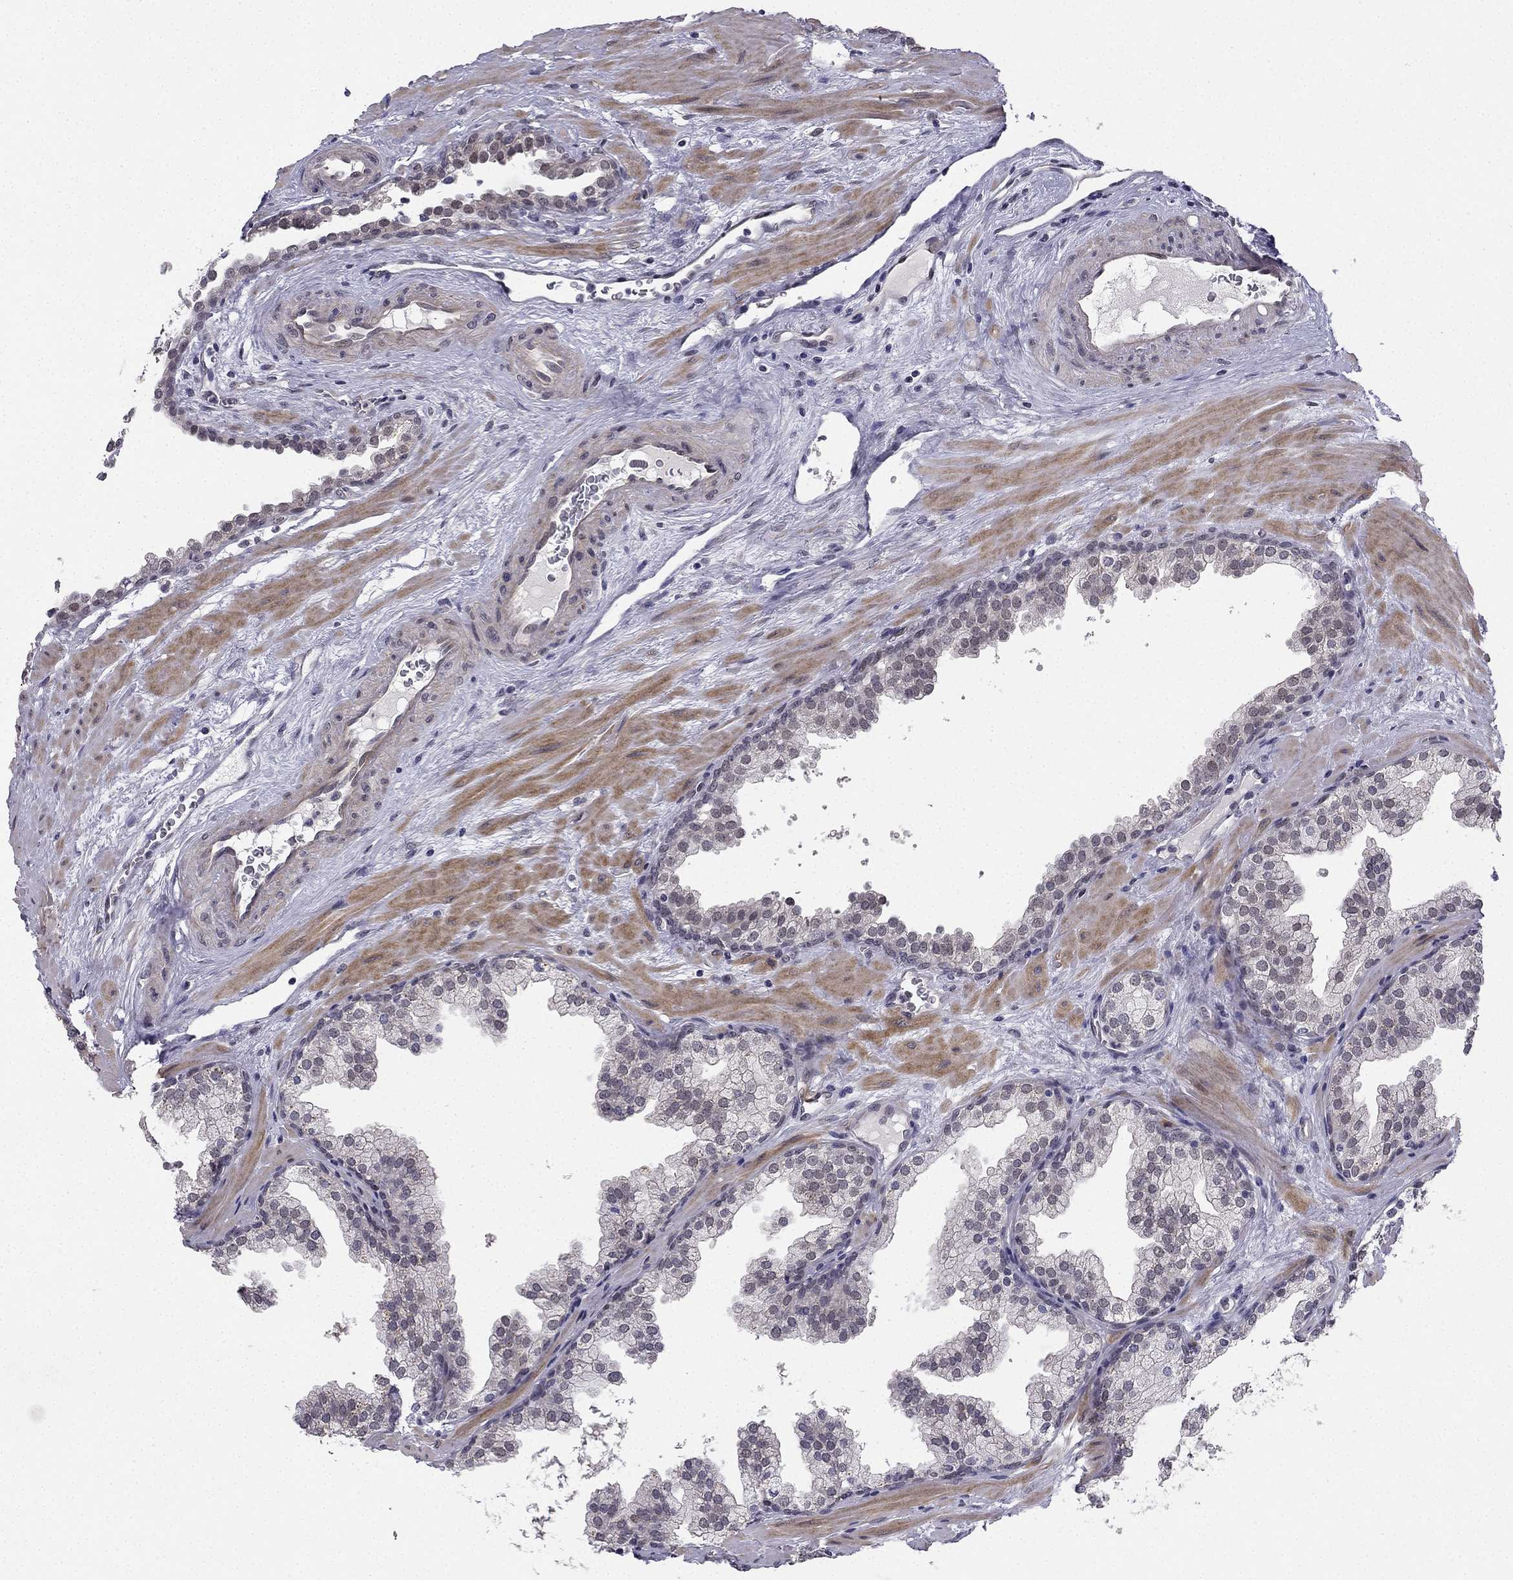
{"staining": {"intensity": "negative", "quantity": "none", "location": "none"}, "tissue": "prostate cancer", "cell_type": "Tumor cells", "image_type": "cancer", "snomed": [{"axis": "morphology", "description": "Adenocarcinoma, NOS"}, {"axis": "topography", "description": "Prostate"}], "caption": "Immunohistochemical staining of human prostate cancer displays no significant staining in tumor cells.", "gene": "CHST8", "patient": {"sex": "male", "age": 66}}